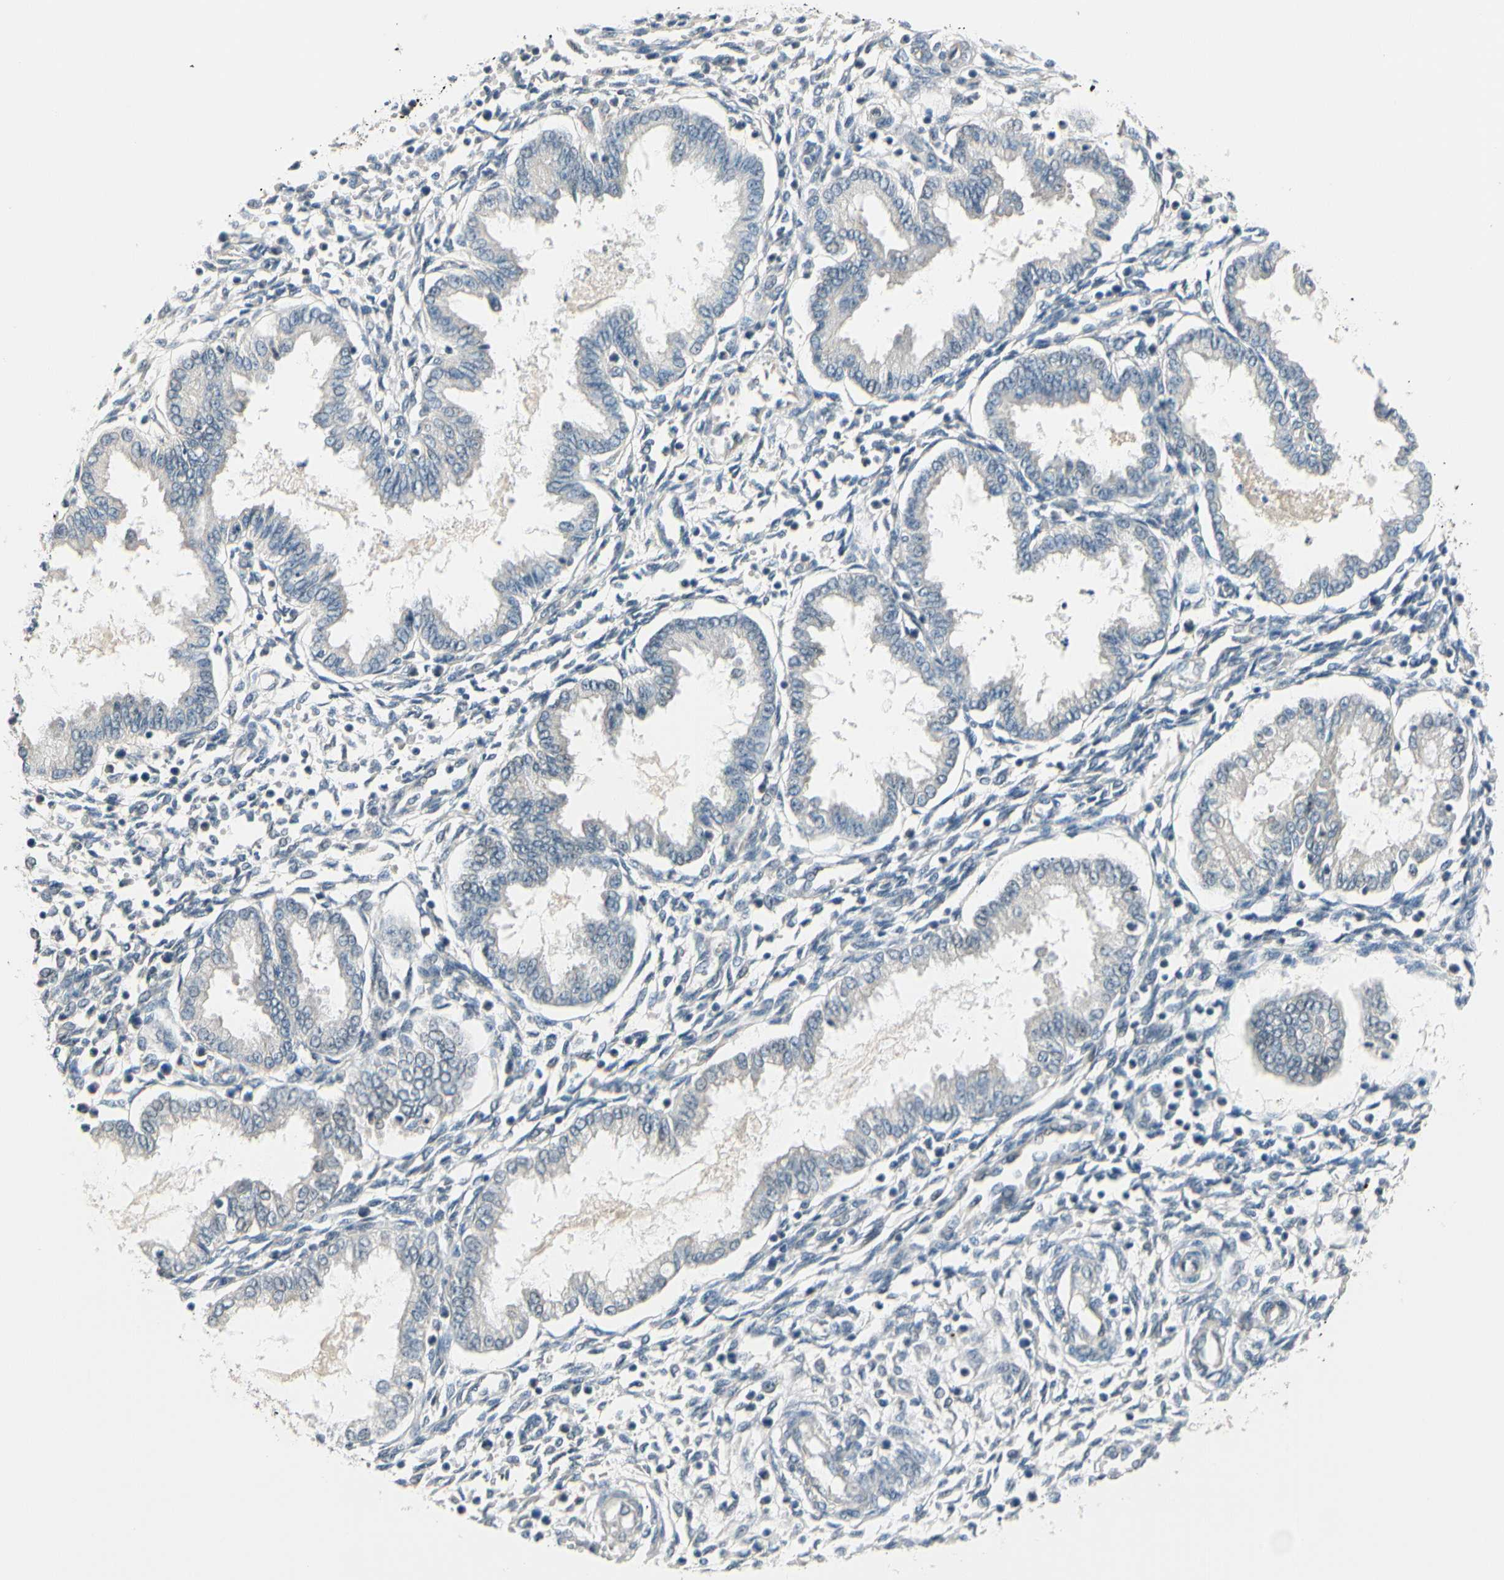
{"staining": {"intensity": "negative", "quantity": "none", "location": "none"}, "tissue": "endometrium", "cell_type": "Cells in endometrial stroma", "image_type": "normal", "snomed": [{"axis": "morphology", "description": "Normal tissue, NOS"}, {"axis": "topography", "description": "Endometrium"}], "caption": "This is a photomicrograph of IHC staining of normal endometrium, which shows no staining in cells in endometrial stroma. (DAB immunohistochemistry, high magnification).", "gene": "SLC27A6", "patient": {"sex": "female", "age": 33}}